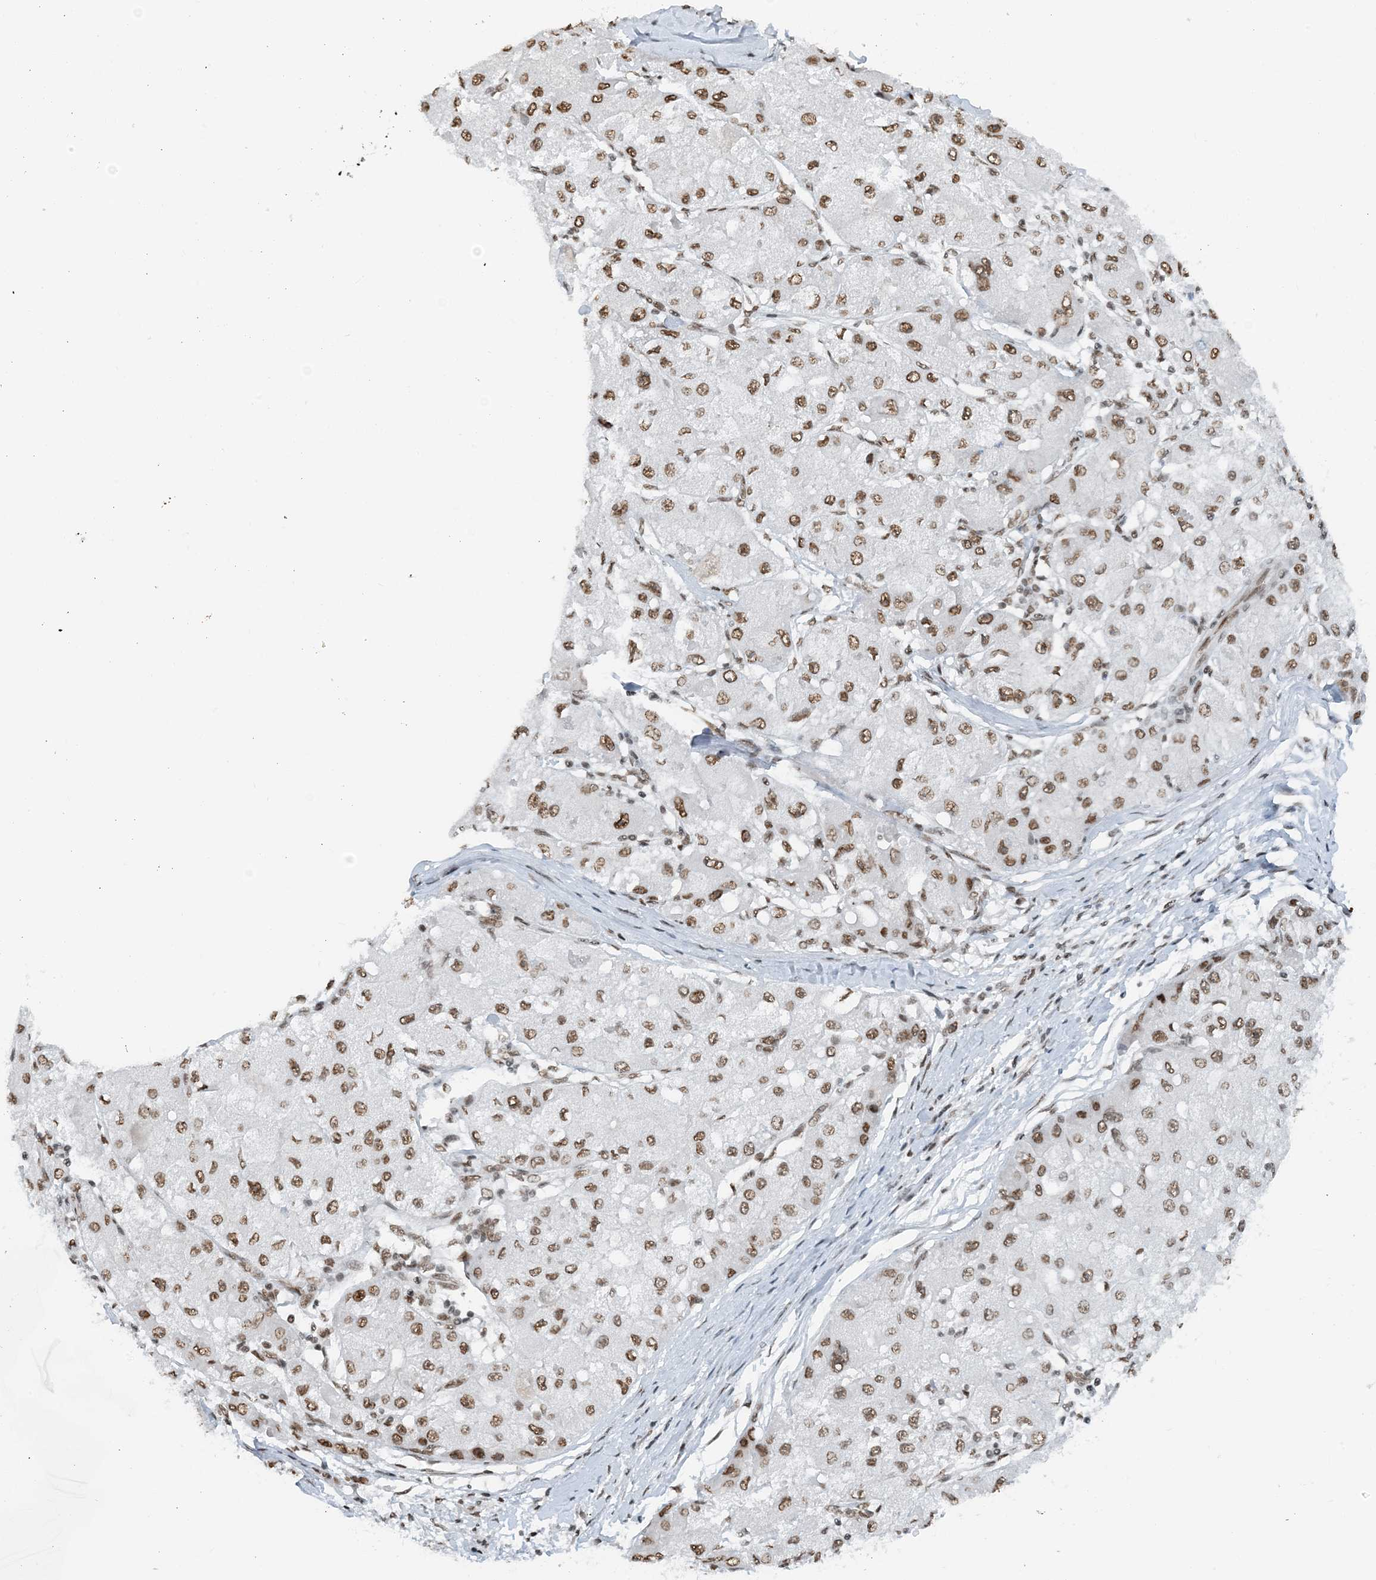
{"staining": {"intensity": "moderate", "quantity": ">75%", "location": "nuclear"}, "tissue": "liver cancer", "cell_type": "Tumor cells", "image_type": "cancer", "snomed": [{"axis": "morphology", "description": "Carcinoma, Hepatocellular, NOS"}, {"axis": "topography", "description": "Liver"}], "caption": "The histopathology image displays immunohistochemical staining of hepatocellular carcinoma (liver). There is moderate nuclear positivity is present in approximately >75% of tumor cells.", "gene": "ZNF500", "patient": {"sex": "male", "age": 80}}